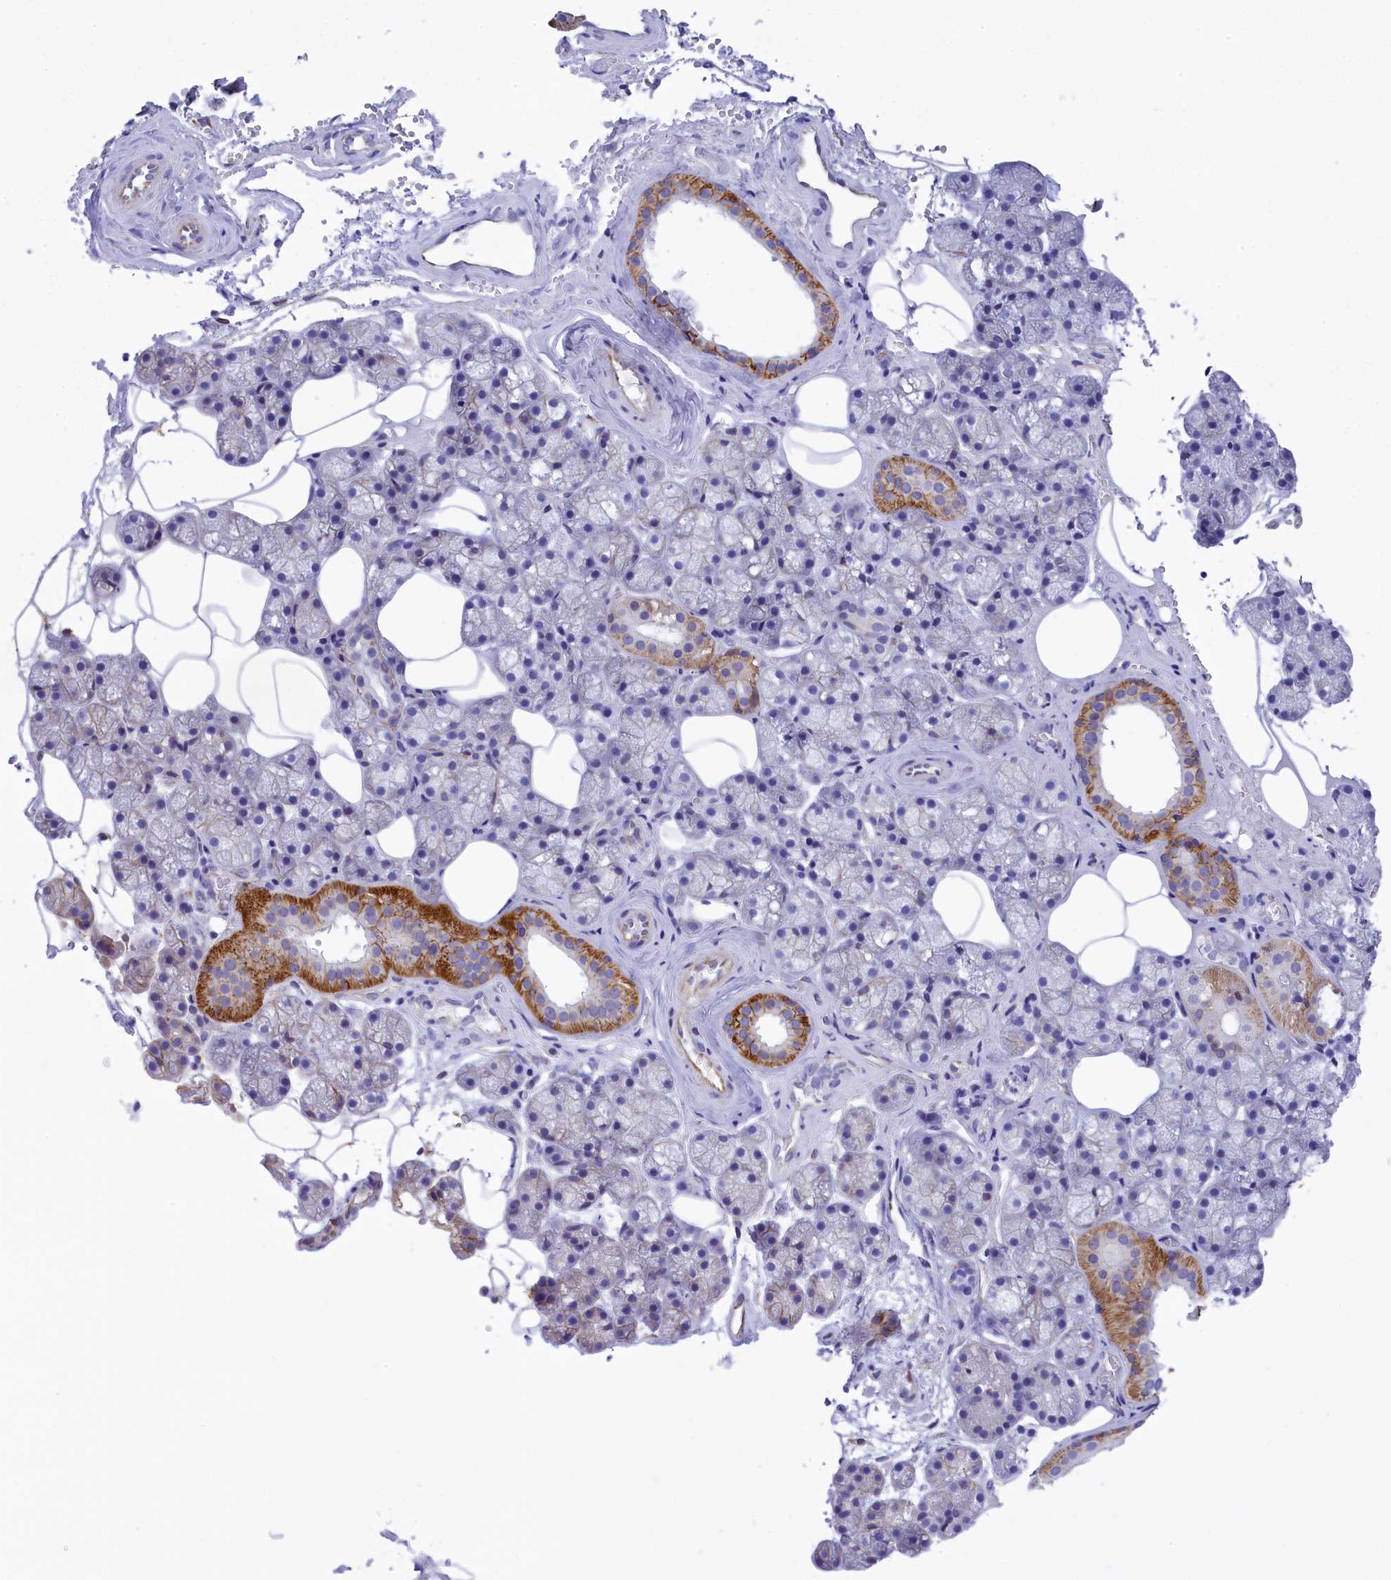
{"staining": {"intensity": "moderate", "quantity": "<25%", "location": "cytoplasmic/membranous"}, "tissue": "salivary gland", "cell_type": "Glandular cells", "image_type": "normal", "snomed": [{"axis": "morphology", "description": "Normal tissue, NOS"}, {"axis": "topography", "description": "Salivary gland"}], "caption": "IHC image of benign human salivary gland stained for a protein (brown), which displays low levels of moderate cytoplasmic/membranous positivity in approximately <25% of glandular cells.", "gene": "TACSTD2", "patient": {"sex": "male", "age": 62}}